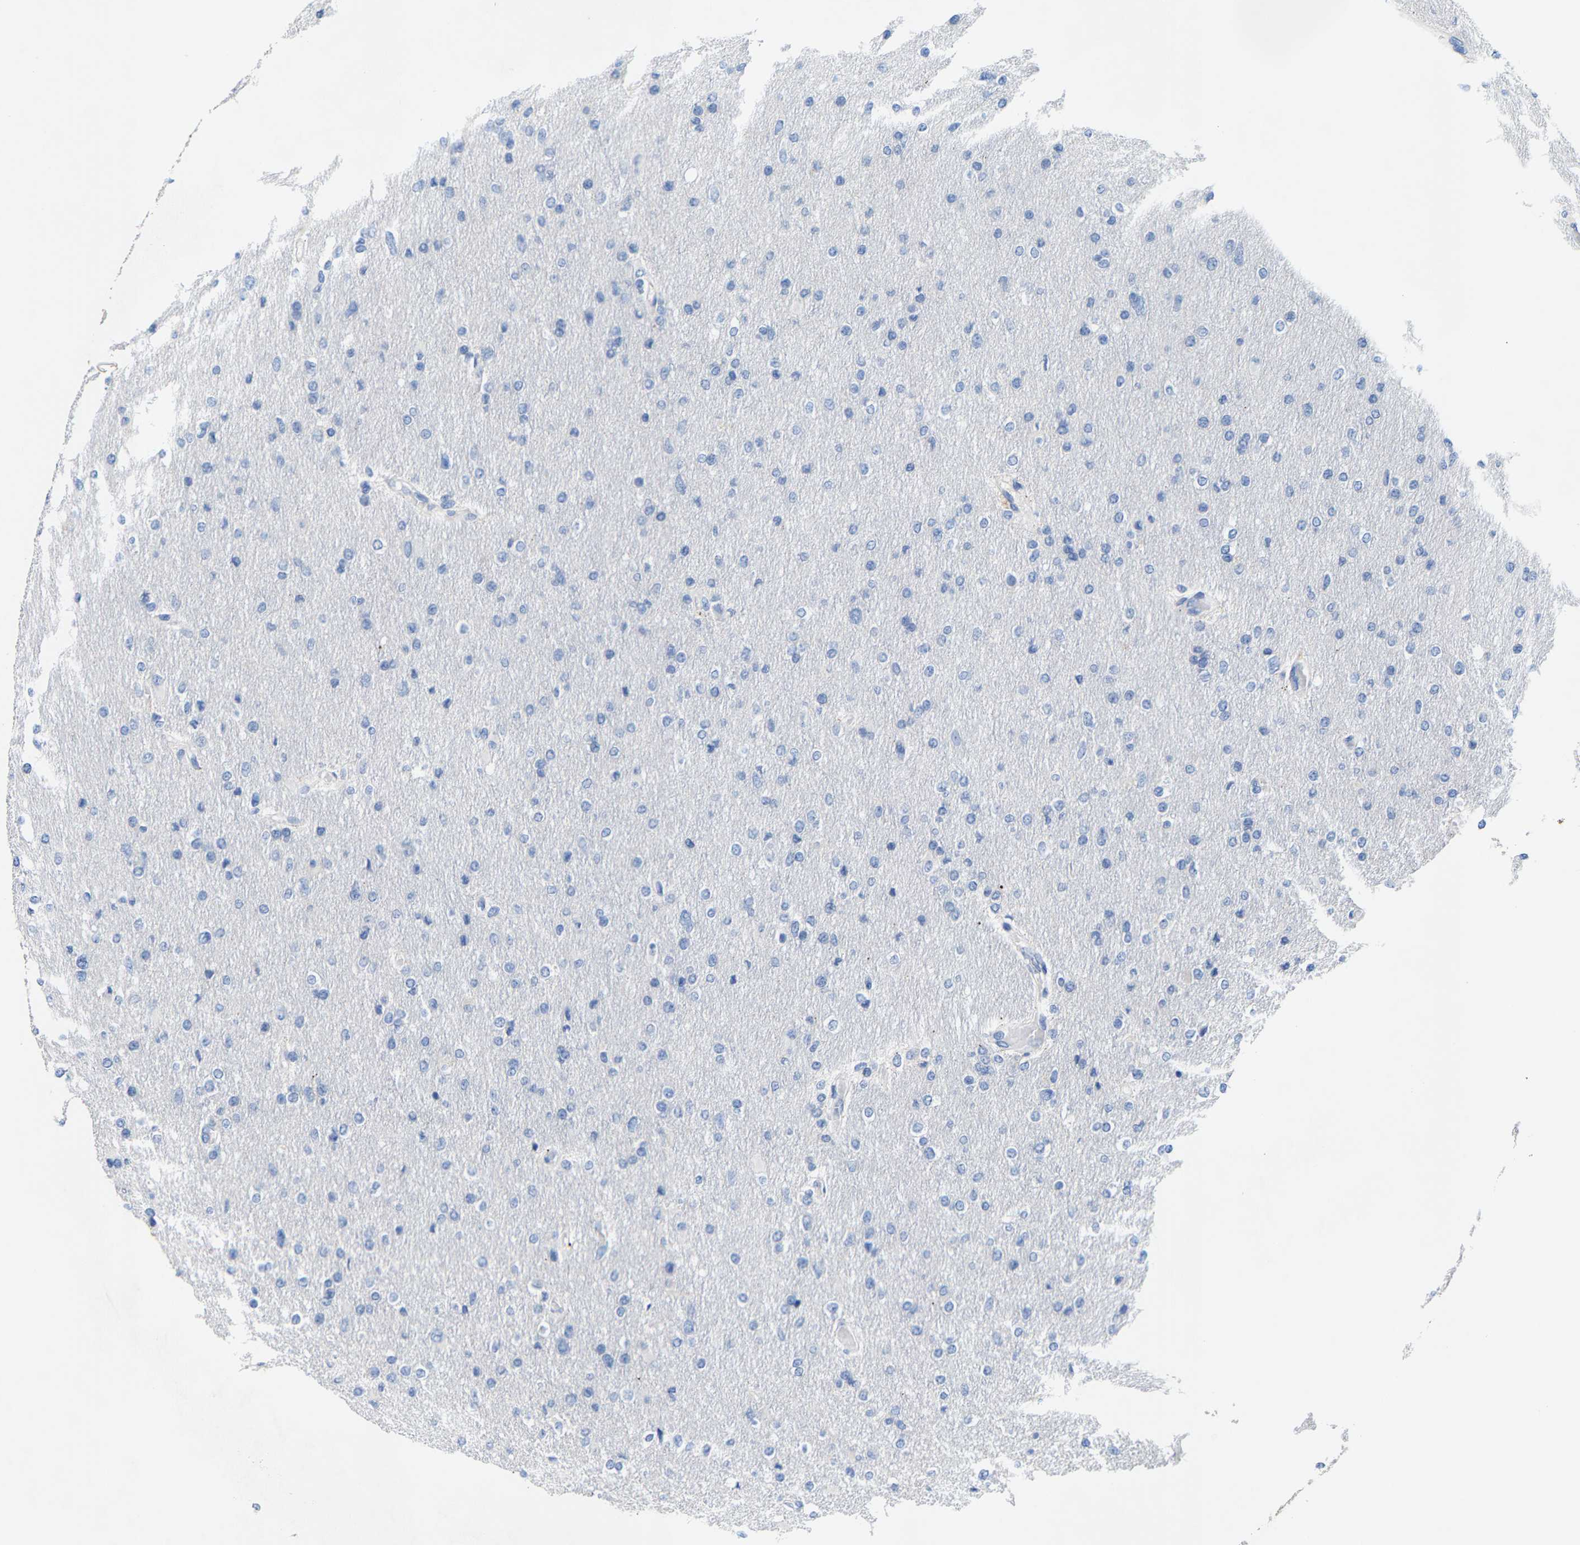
{"staining": {"intensity": "negative", "quantity": "none", "location": "none"}, "tissue": "glioma", "cell_type": "Tumor cells", "image_type": "cancer", "snomed": [{"axis": "morphology", "description": "Glioma, malignant, High grade"}, {"axis": "topography", "description": "Cerebral cortex"}], "caption": "IHC histopathology image of malignant glioma (high-grade) stained for a protein (brown), which exhibits no staining in tumor cells.", "gene": "KLHL1", "patient": {"sex": "female", "age": 36}}